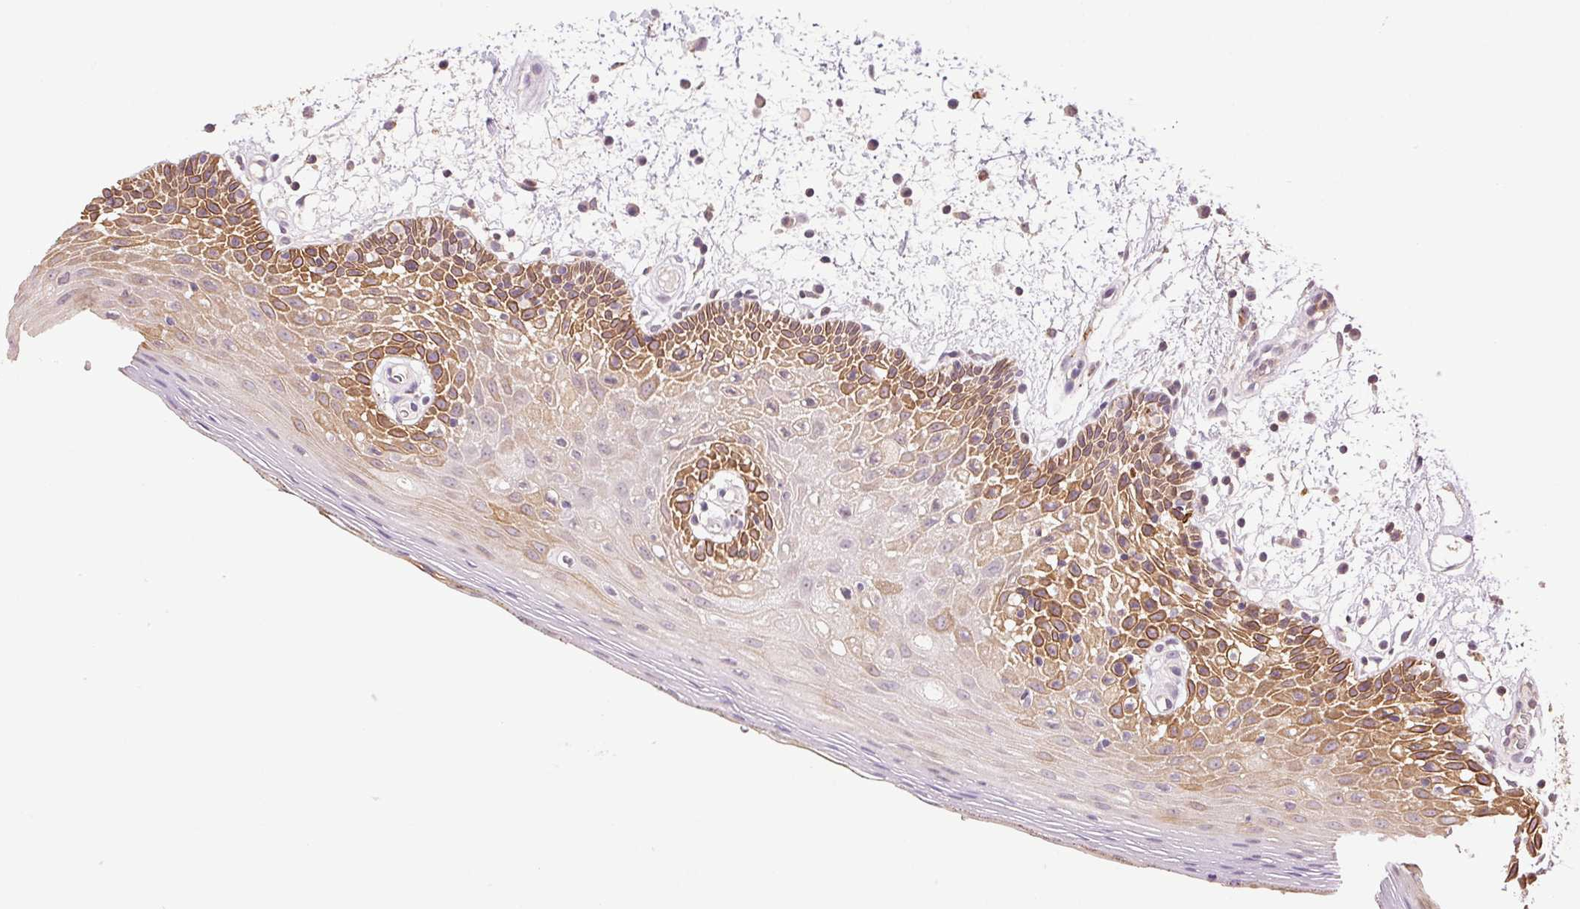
{"staining": {"intensity": "moderate", "quantity": "25%-75%", "location": "cytoplasmic/membranous"}, "tissue": "oral mucosa", "cell_type": "Squamous epithelial cells", "image_type": "normal", "snomed": [{"axis": "morphology", "description": "Normal tissue, NOS"}, {"axis": "morphology", "description": "Squamous cell carcinoma, NOS"}, {"axis": "topography", "description": "Oral tissue"}, {"axis": "topography", "description": "Head-Neck"}], "caption": "Normal oral mucosa was stained to show a protein in brown. There is medium levels of moderate cytoplasmic/membranous staining in about 25%-75% of squamous epithelial cells.", "gene": "TMEM253", "patient": {"sex": "male", "age": 52}}